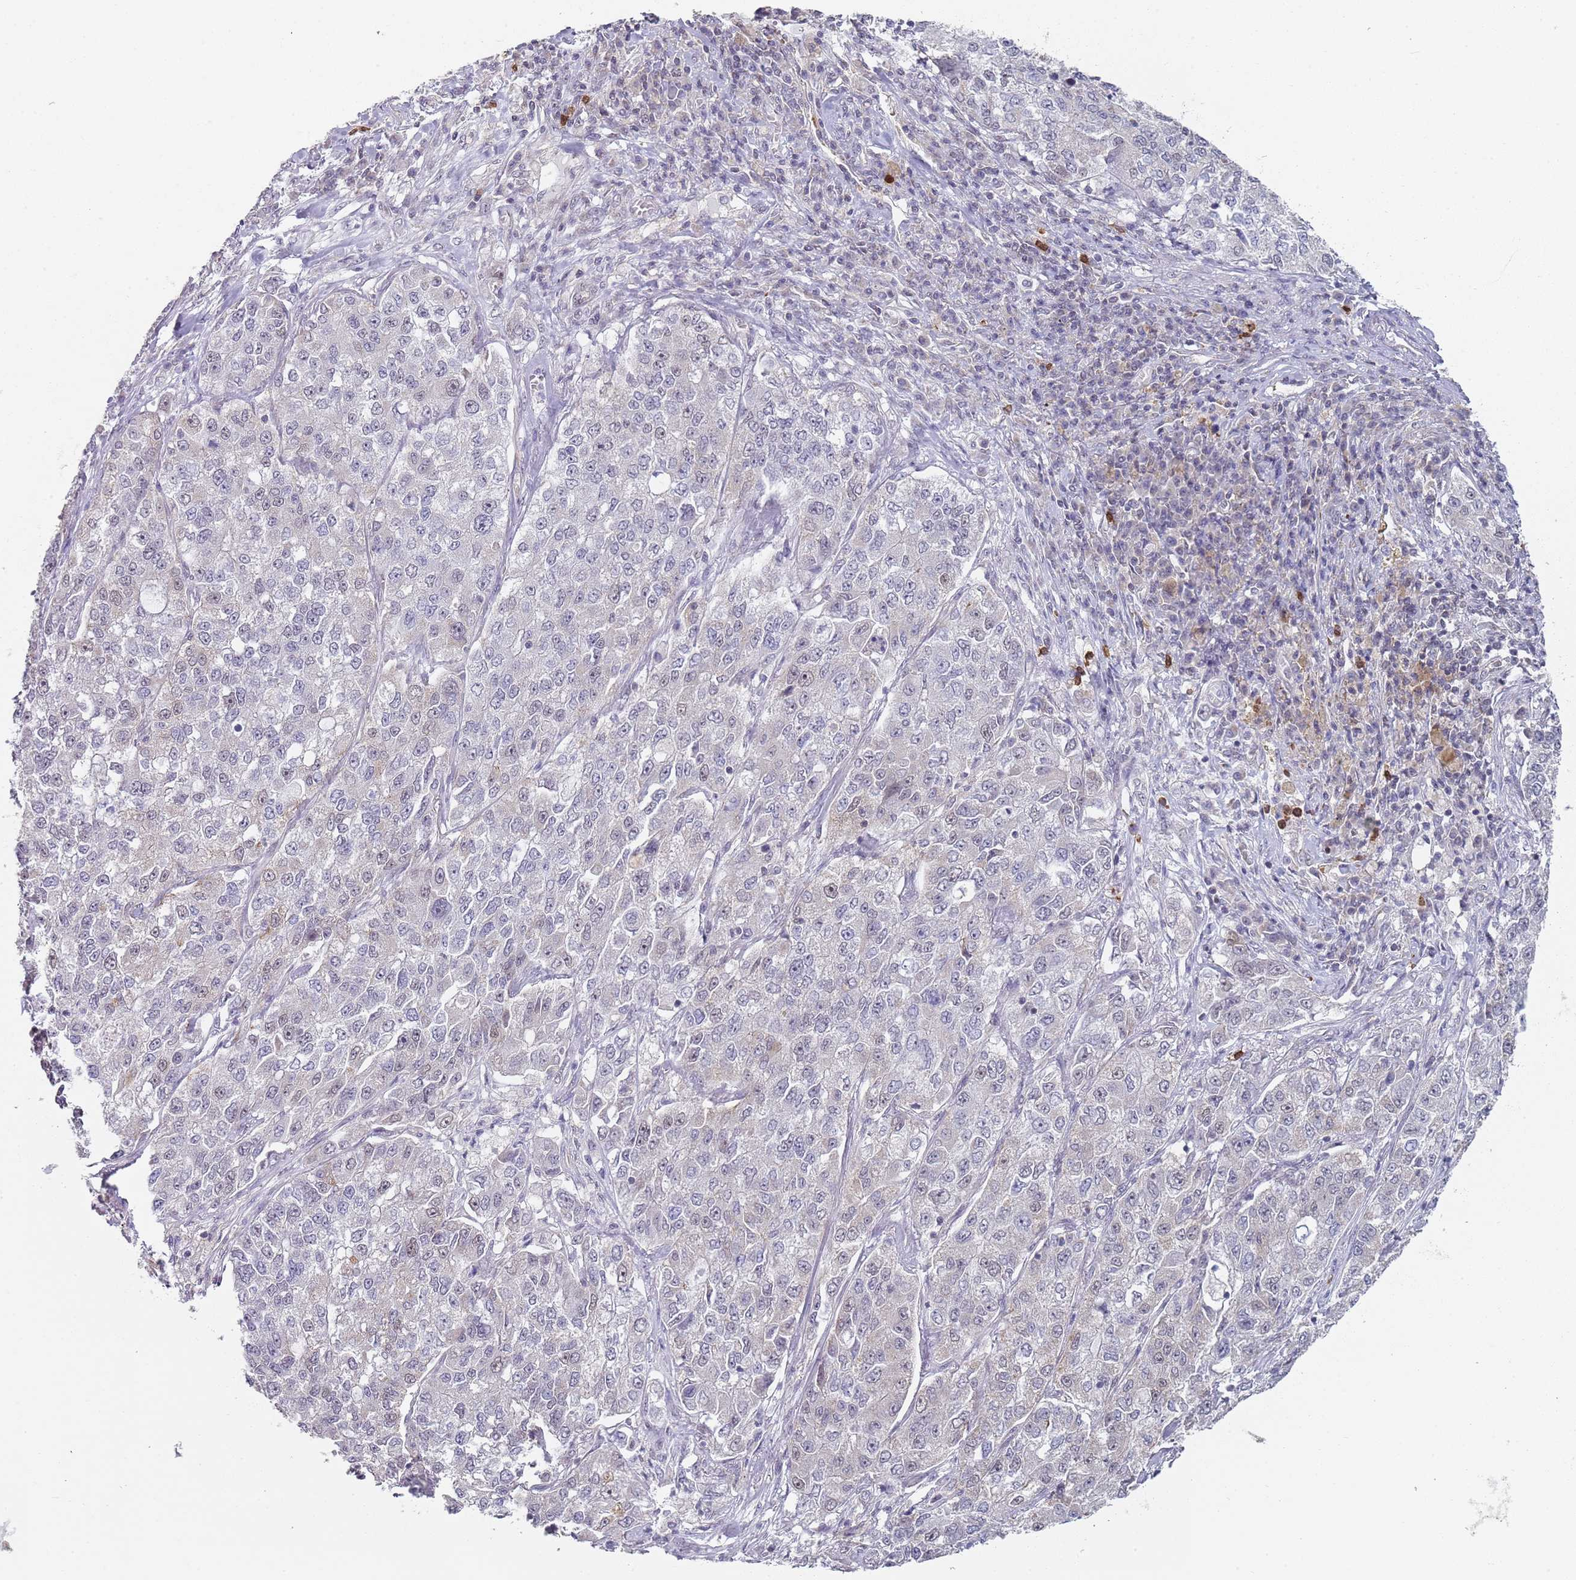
{"staining": {"intensity": "negative", "quantity": "none", "location": "none"}, "tissue": "lung cancer", "cell_type": "Tumor cells", "image_type": "cancer", "snomed": [{"axis": "morphology", "description": "Adenocarcinoma, NOS"}, {"axis": "topography", "description": "Lung"}], "caption": "A high-resolution photomicrograph shows immunohistochemistry staining of adenocarcinoma (lung), which demonstrates no significant staining in tumor cells.", "gene": "SMARCAL1", "patient": {"sex": "male", "age": 49}}